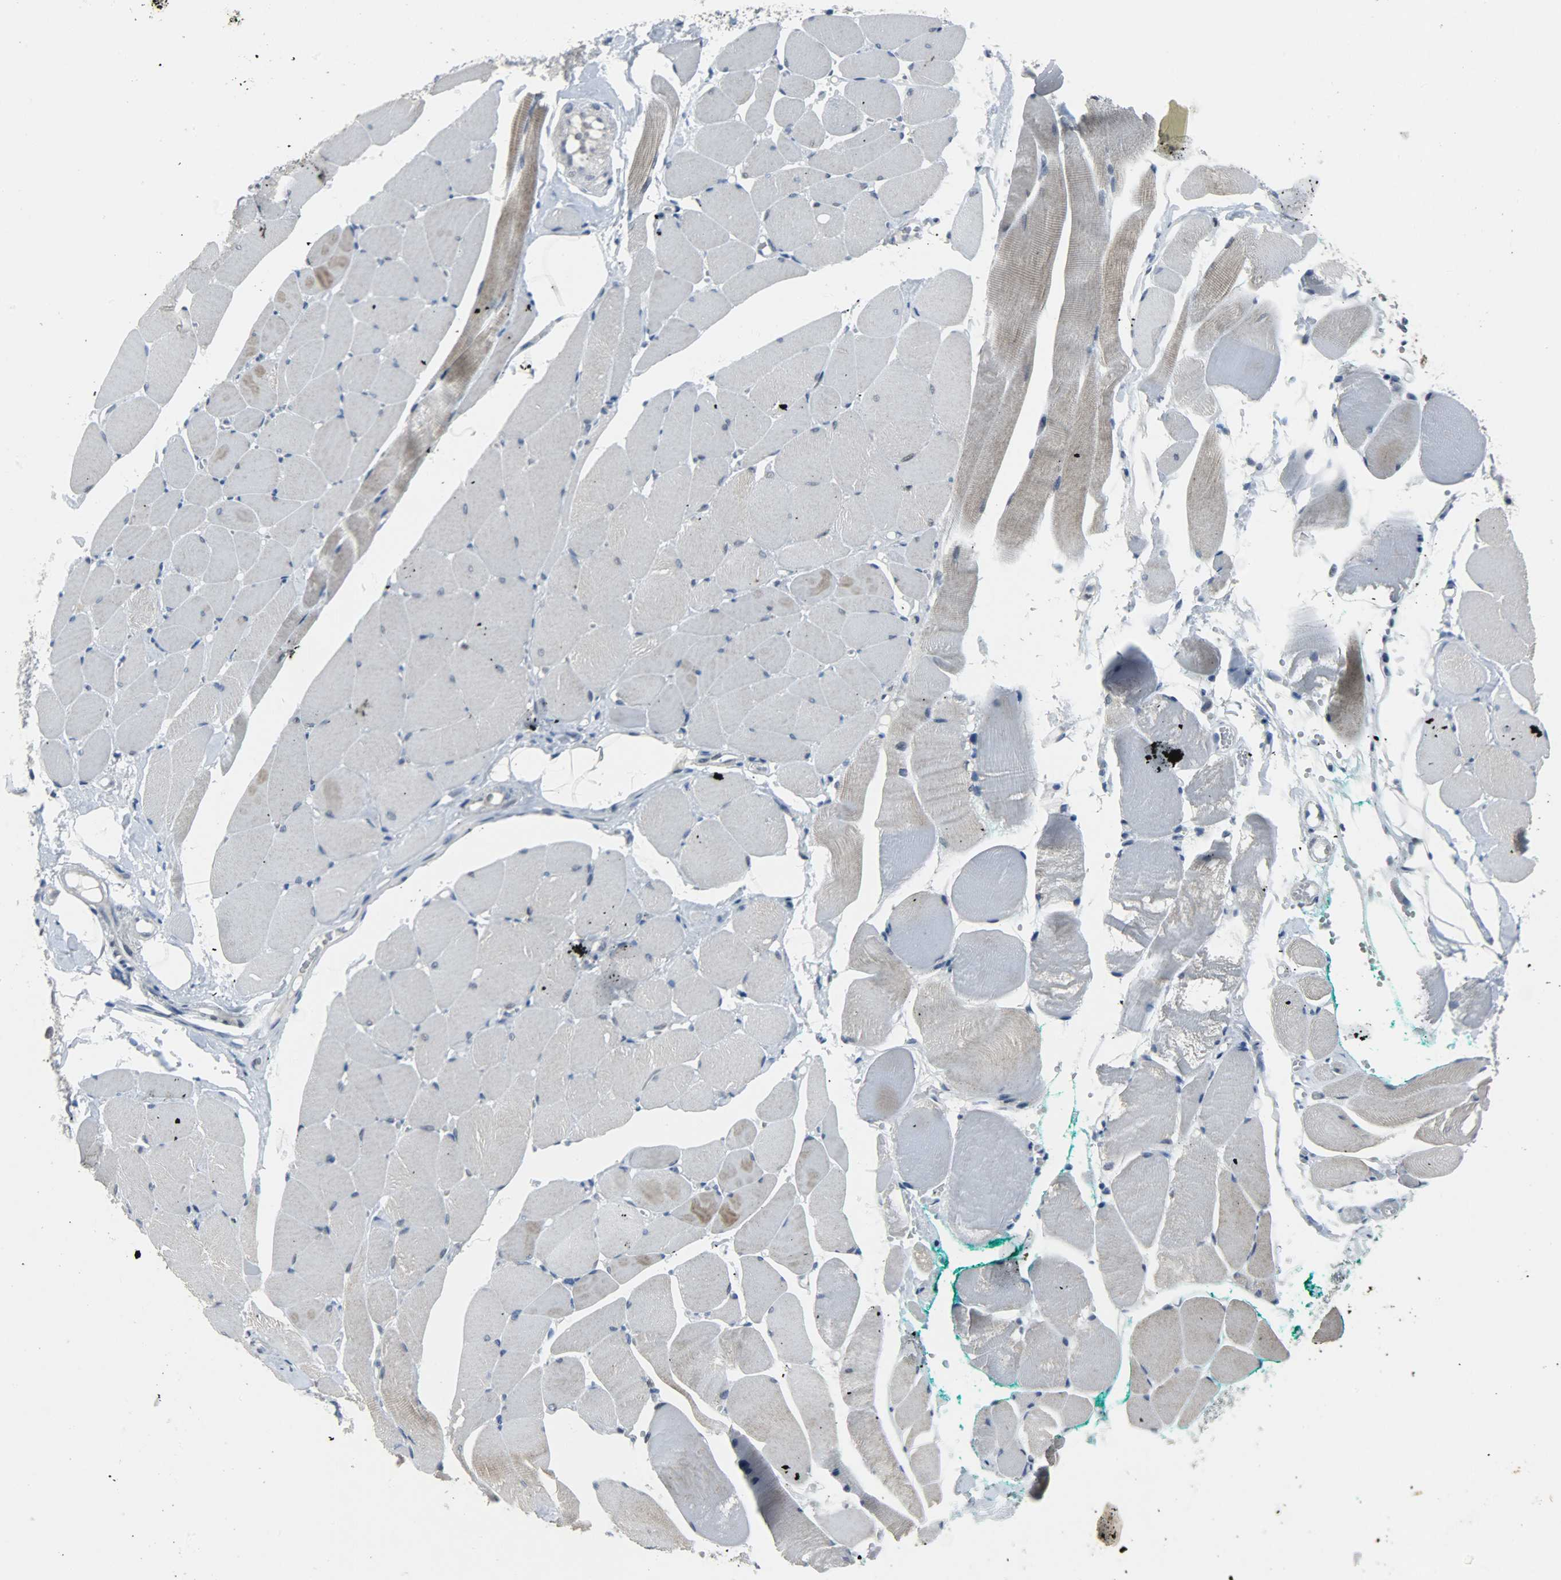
{"staining": {"intensity": "weak", "quantity": "25%-75%", "location": "cytoplasmic/membranous"}, "tissue": "skeletal muscle", "cell_type": "Myocytes", "image_type": "normal", "snomed": [{"axis": "morphology", "description": "Normal tissue, NOS"}, {"axis": "topography", "description": "Skeletal muscle"}, {"axis": "topography", "description": "Peripheral nerve tissue"}], "caption": "Immunohistochemistry staining of normal skeletal muscle, which demonstrates low levels of weak cytoplasmic/membranous expression in approximately 25%-75% of myocytes indicating weak cytoplasmic/membranous protein expression. The staining was performed using DAB (brown) for protein detection and nuclei were counterstained in hematoxylin (blue).", "gene": "PPARG", "patient": {"sex": "female", "age": 84}}